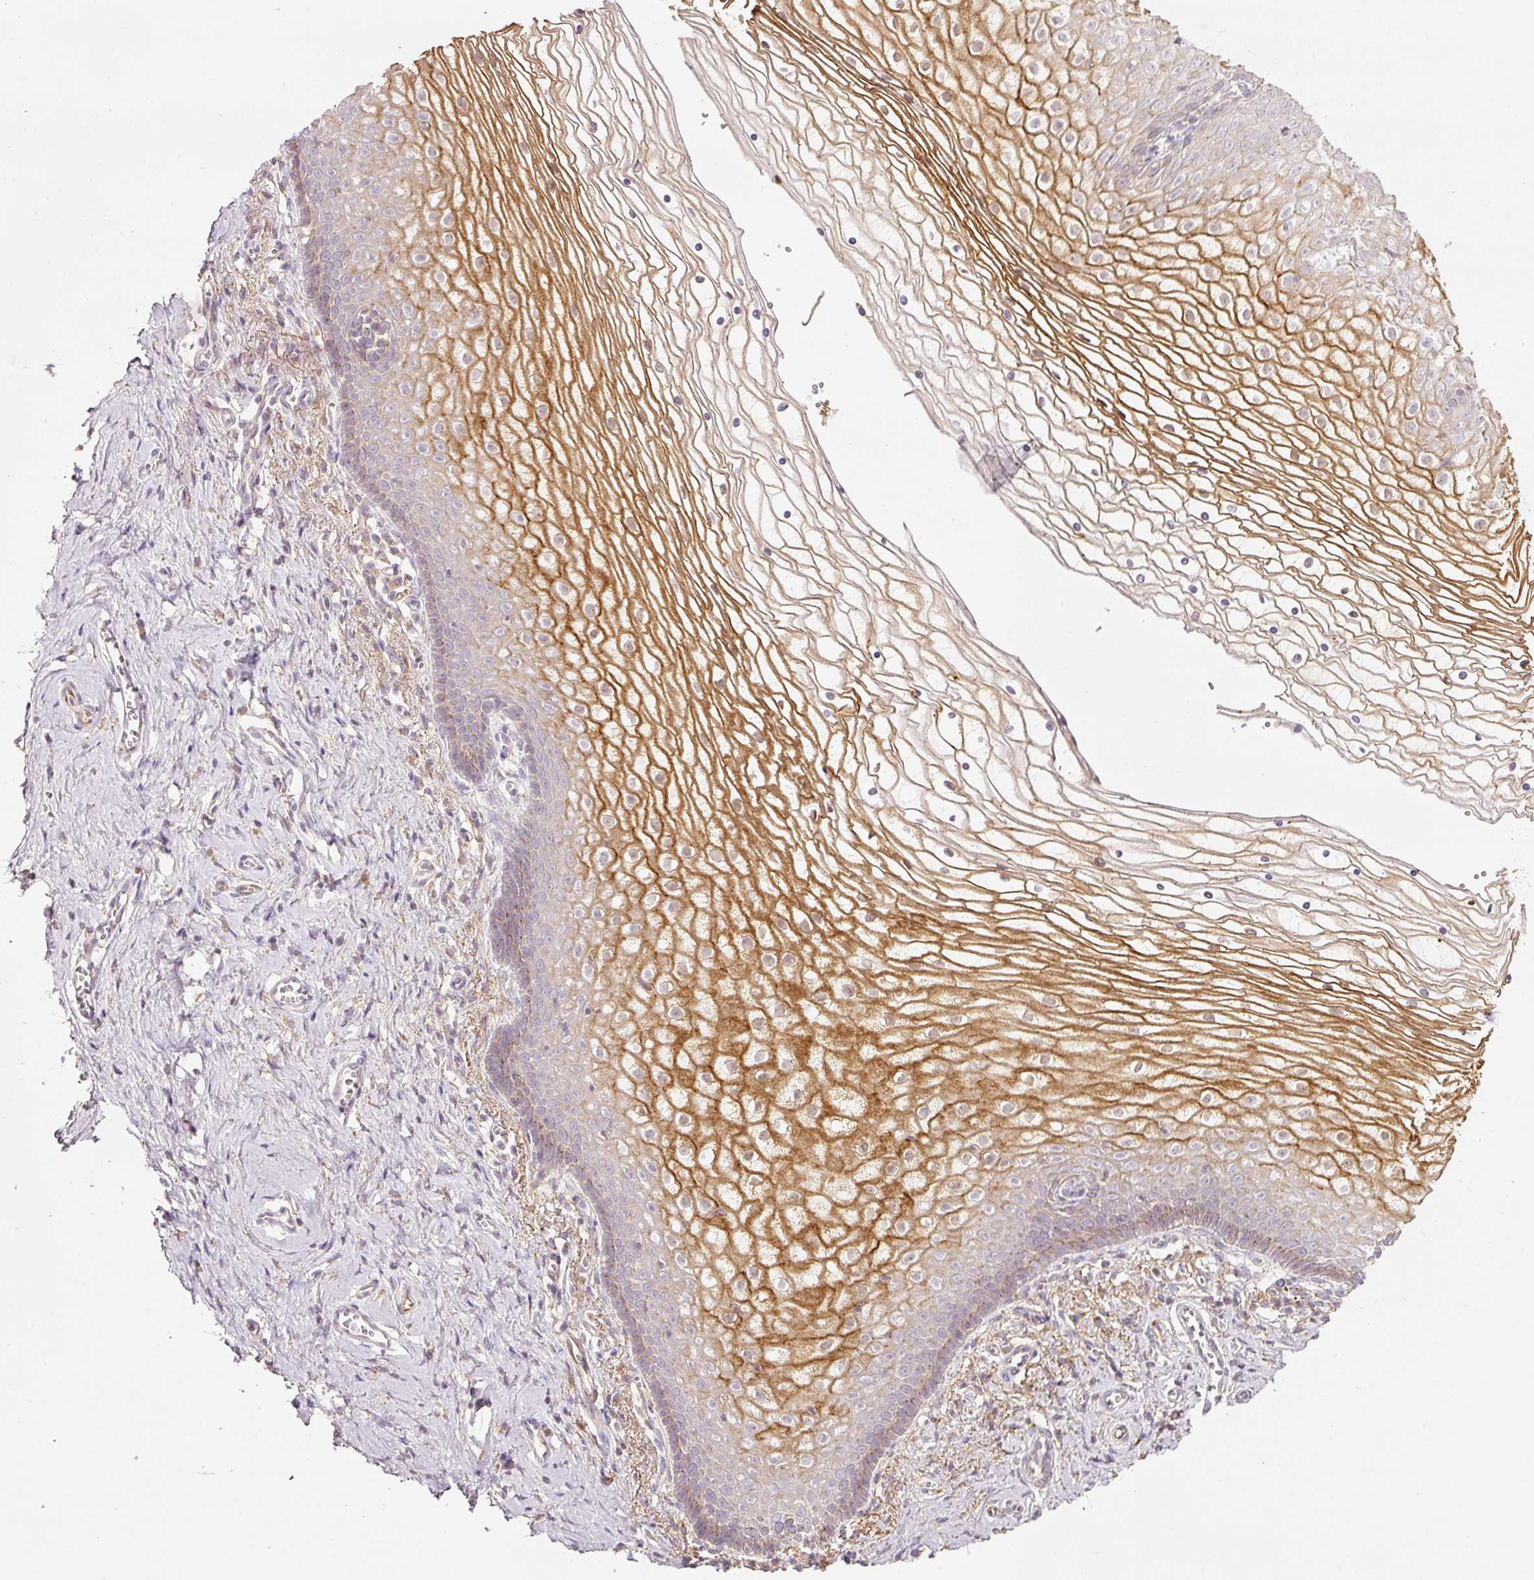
{"staining": {"intensity": "strong", "quantity": "<25%", "location": "cytoplasmic/membranous"}, "tissue": "vagina", "cell_type": "Squamous epithelial cells", "image_type": "normal", "snomed": [{"axis": "morphology", "description": "Normal tissue, NOS"}, {"axis": "topography", "description": "Vagina"}], "caption": "Immunohistochemistry (DAB (3,3'-diaminobenzidine)) staining of unremarkable vagina displays strong cytoplasmic/membranous protein expression in approximately <25% of squamous epithelial cells.", "gene": "RNF167", "patient": {"sex": "female", "age": 56}}